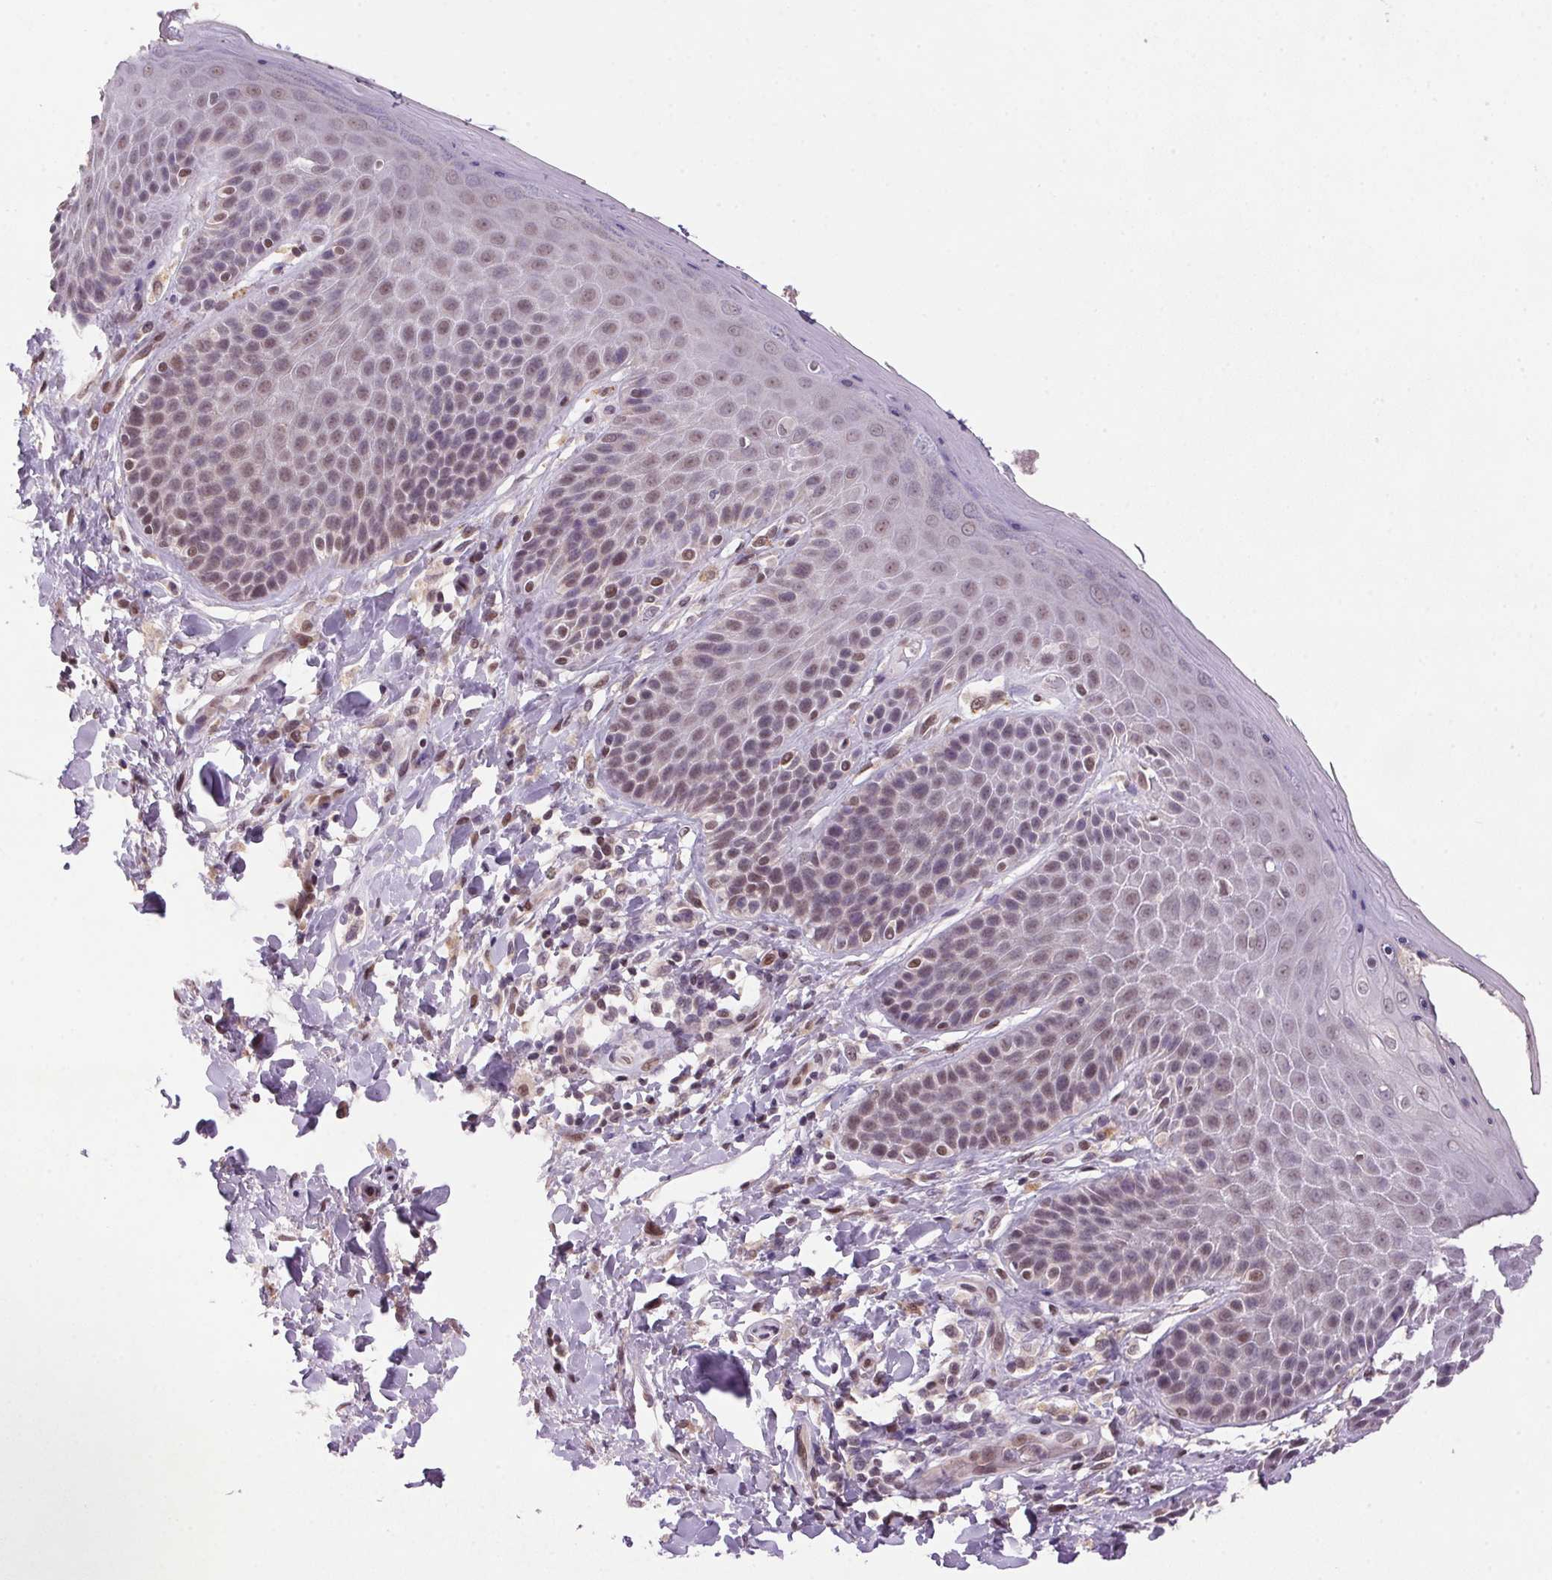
{"staining": {"intensity": "weak", "quantity": "25%-75%", "location": "nuclear"}, "tissue": "skin", "cell_type": "Epidermal cells", "image_type": "normal", "snomed": [{"axis": "morphology", "description": "Normal tissue, NOS"}, {"axis": "topography", "description": "Anal"}, {"axis": "topography", "description": "Peripheral nerve tissue"}], "caption": "Immunohistochemistry (IHC) of benign human skin reveals low levels of weak nuclear positivity in about 25%-75% of epidermal cells.", "gene": "ZBTB4", "patient": {"sex": "male", "age": 51}}